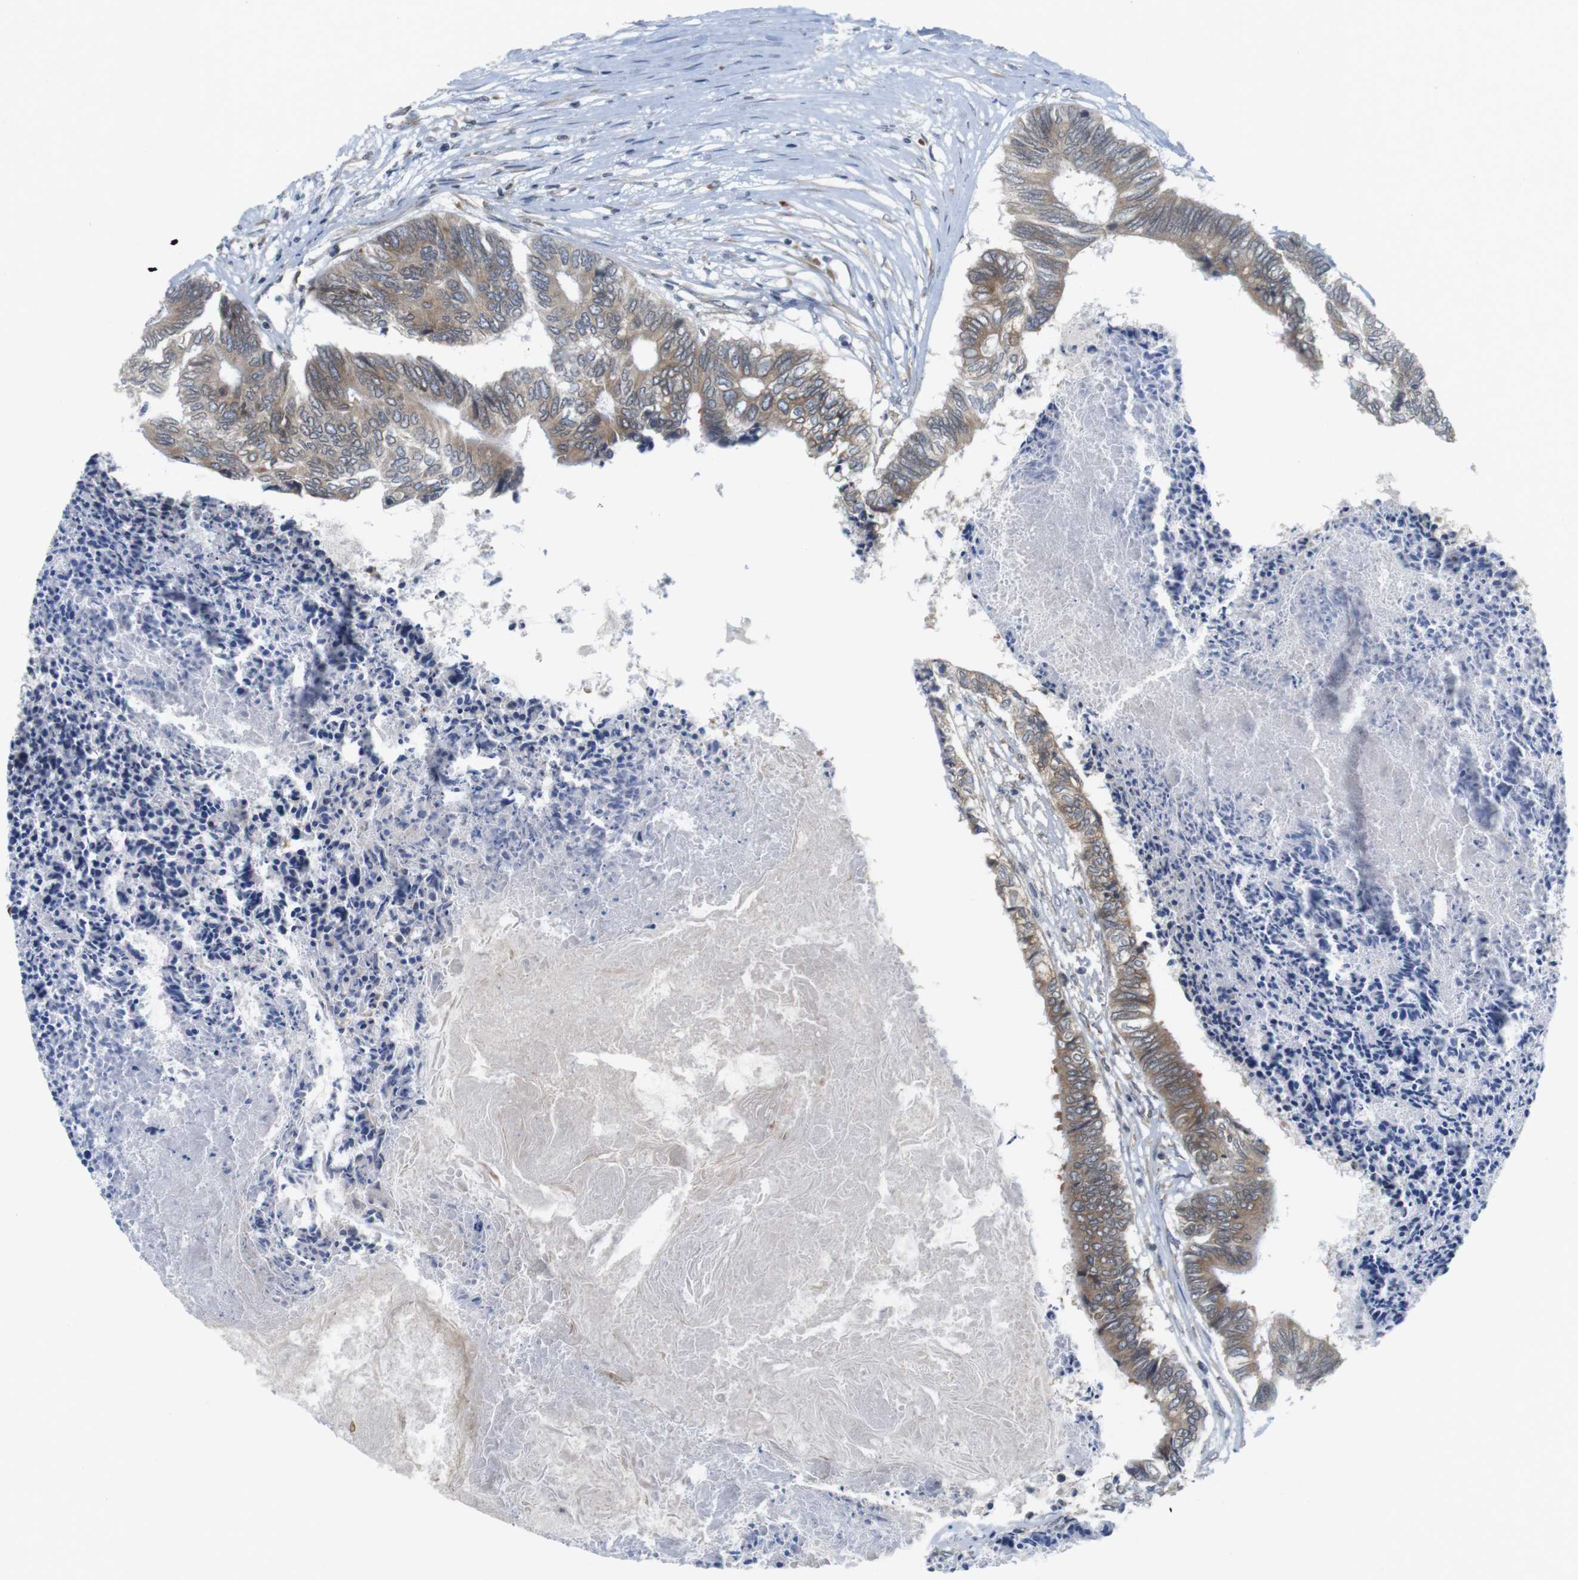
{"staining": {"intensity": "moderate", "quantity": ">75%", "location": "cytoplasmic/membranous"}, "tissue": "colorectal cancer", "cell_type": "Tumor cells", "image_type": "cancer", "snomed": [{"axis": "morphology", "description": "Adenocarcinoma, NOS"}, {"axis": "topography", "description": "Rectum"}], "caption": "Human colorectal cancer (adenocarcinoma) stained with a brown dye reveals moderate cytoplasmic/membranous positive staining in approximately >75% of tumor cells.", "gene": "ERGIC3", "patient": {"sex": "male", "age": 63}}